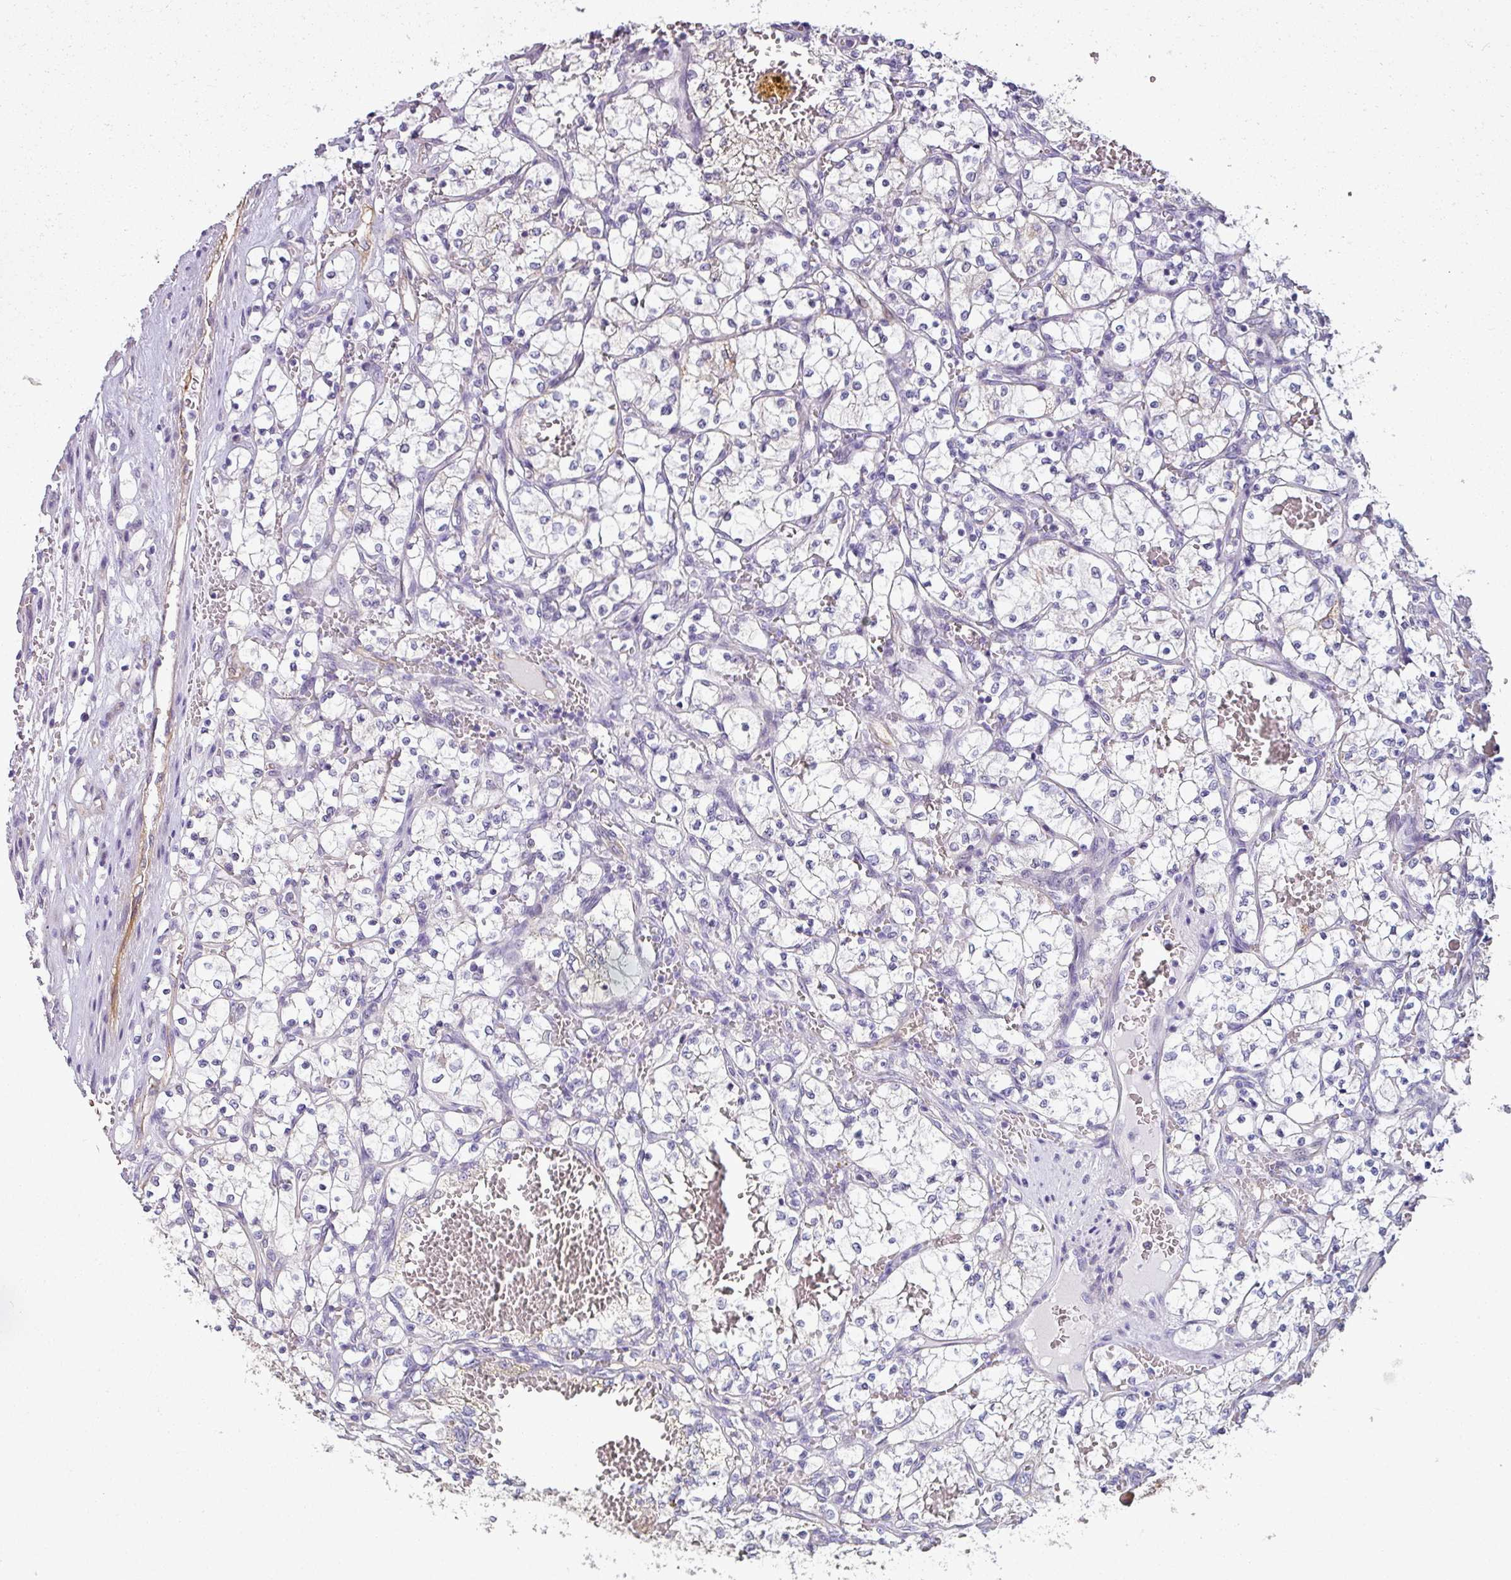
{"staining": {"intensity": "negative", "quantity": "none", "location": "none"}, "tissue": "renal cancer", "cell_type": "Tumor cells", "image_type": "cancer", "snomed": [{"axis": "morphology", "description": "Adenocarcinoma, NOS"}, {"axis": "topography", "description": "Kidney"}], "caption": "Tumor cells show no significant protein positivity in renal cancer (adenocarcinoma).", "gene": "TMEM178B", "patient": {"sex": "female", "age": 69}}